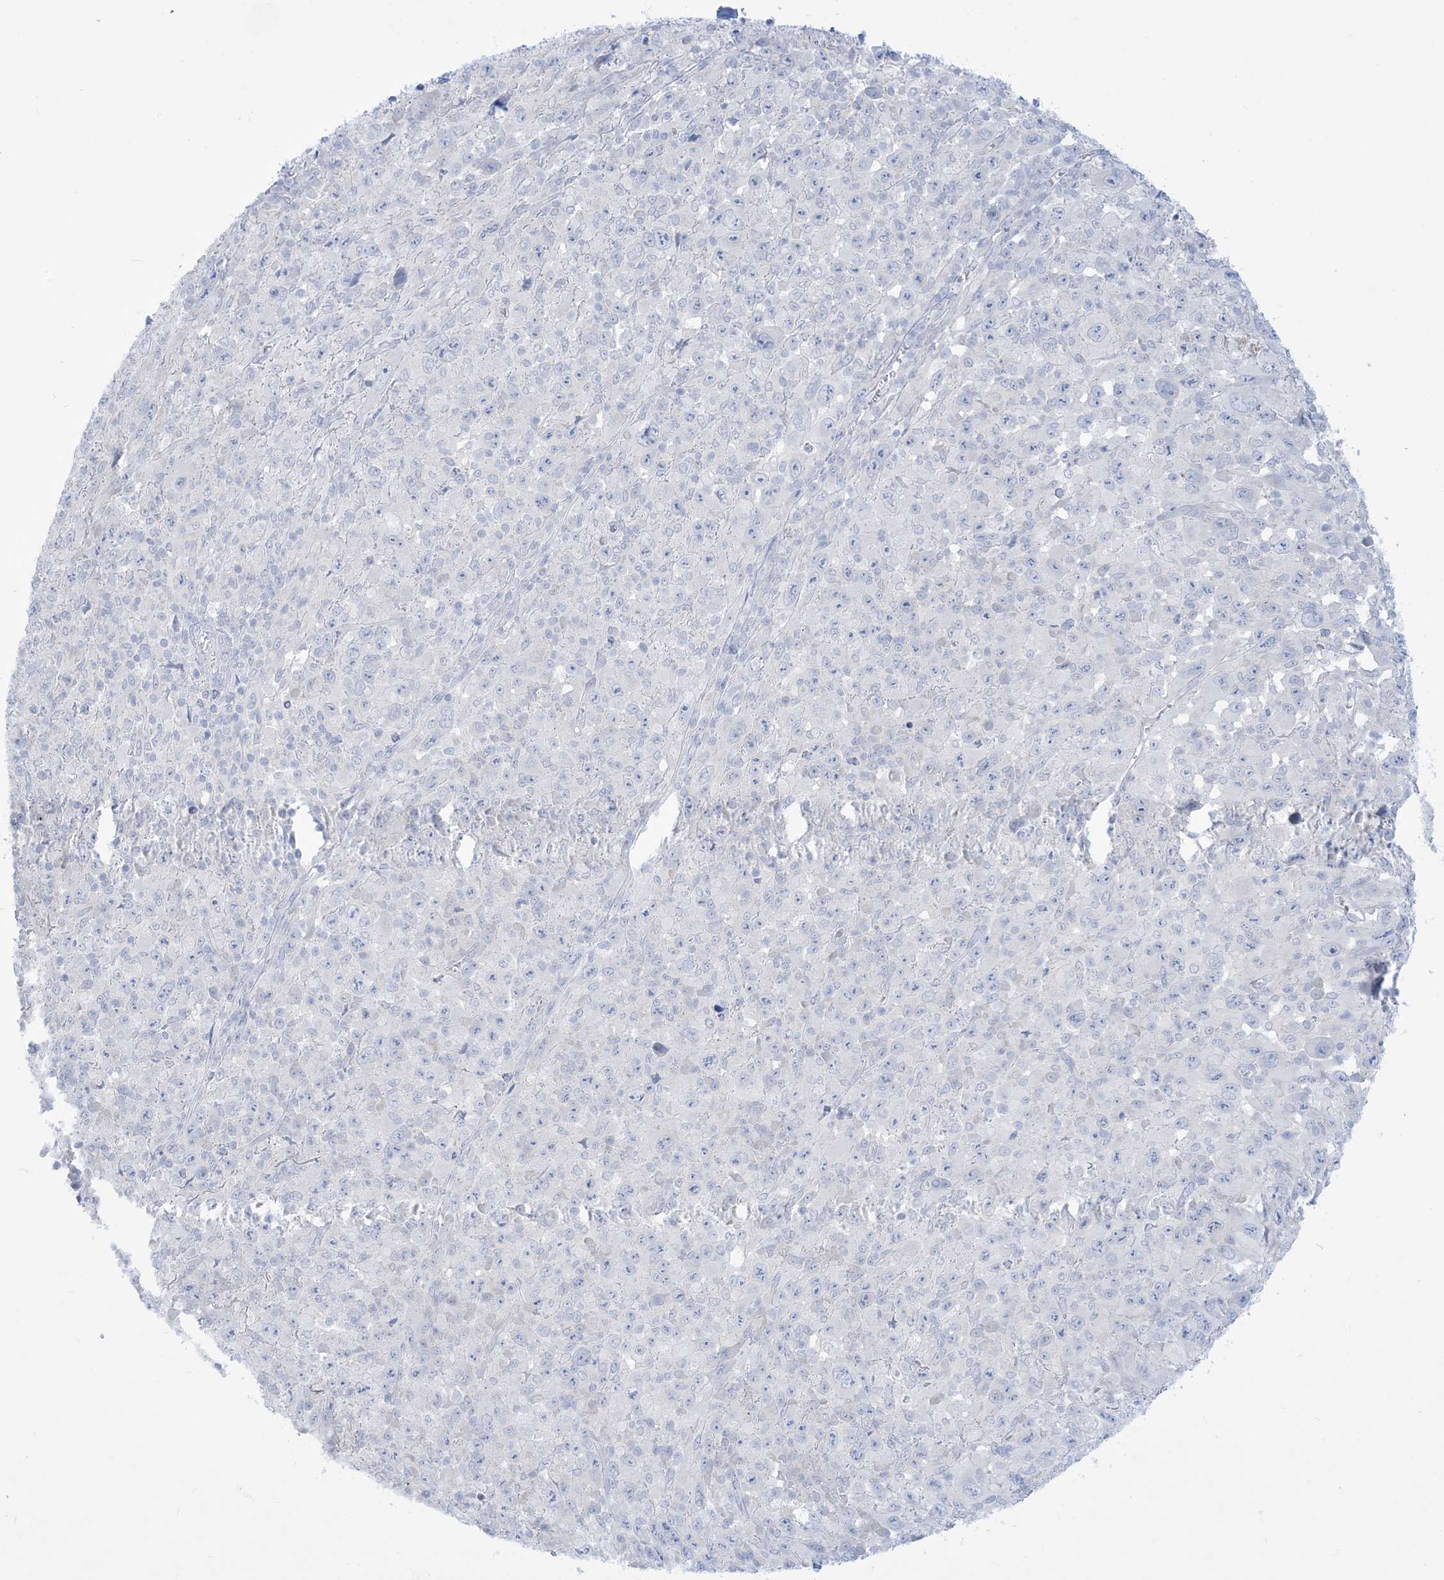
{"staining": {"intensity": "negative", "quantity": "none", "location": "none"}, "tissue": "melanoma", "cell_type": "Tumor cells", "image_type": "cancer", "snomed": [{"axis": "morphology", "description": "Malignant melanoma, Metastatic site"}, {"axis": "topography", "description": "Skin"}], "caption": "Immunohistochemical staining of human malignant melanoma (metastatic site) reveals no significant staining in tumor cells.", "gene": "MARS2", "patient": {"sex": "female", "age": 56}}